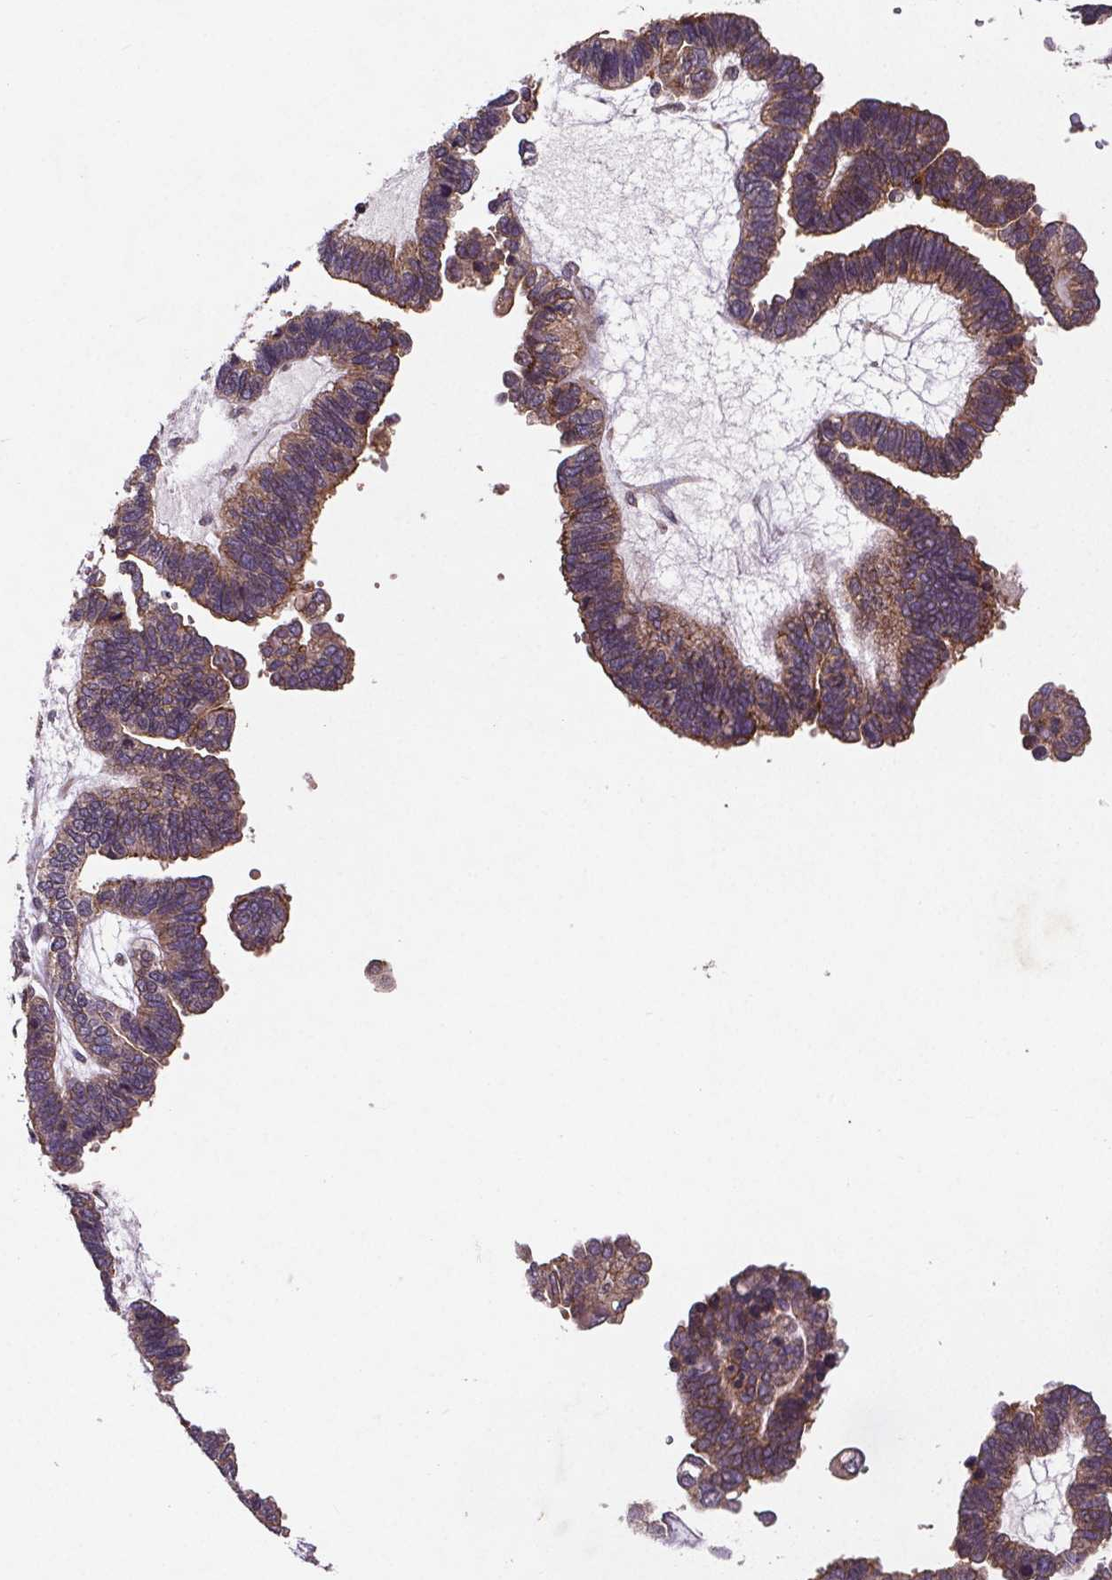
{"staining": {"intensity": "weak", "quantity": ">75%", "location": "cytoplasmic/membranous"}, "tissue": "ovarian cancer", "cell_type": "Tumor cells", "image_type": "cancer", "snomed": [{"axis": "morphology", "description": "Cystadenocarcinoma, serous, NOS"}, {"axis": "topography", "description": "Ovary"}], "caption": "Brown immunohistochemical staining in ovarian cancer (serous cystadenocarcinoma) reveals weak cytoplasmic/membranous expression in approximately >75% of tumor cells. Immunohistochemistry (ihc) stains the protein of interest in brown and the nuclei are stained blue.", "gene": "STRN3", "patient": {"sex": "female", "age": 51}}